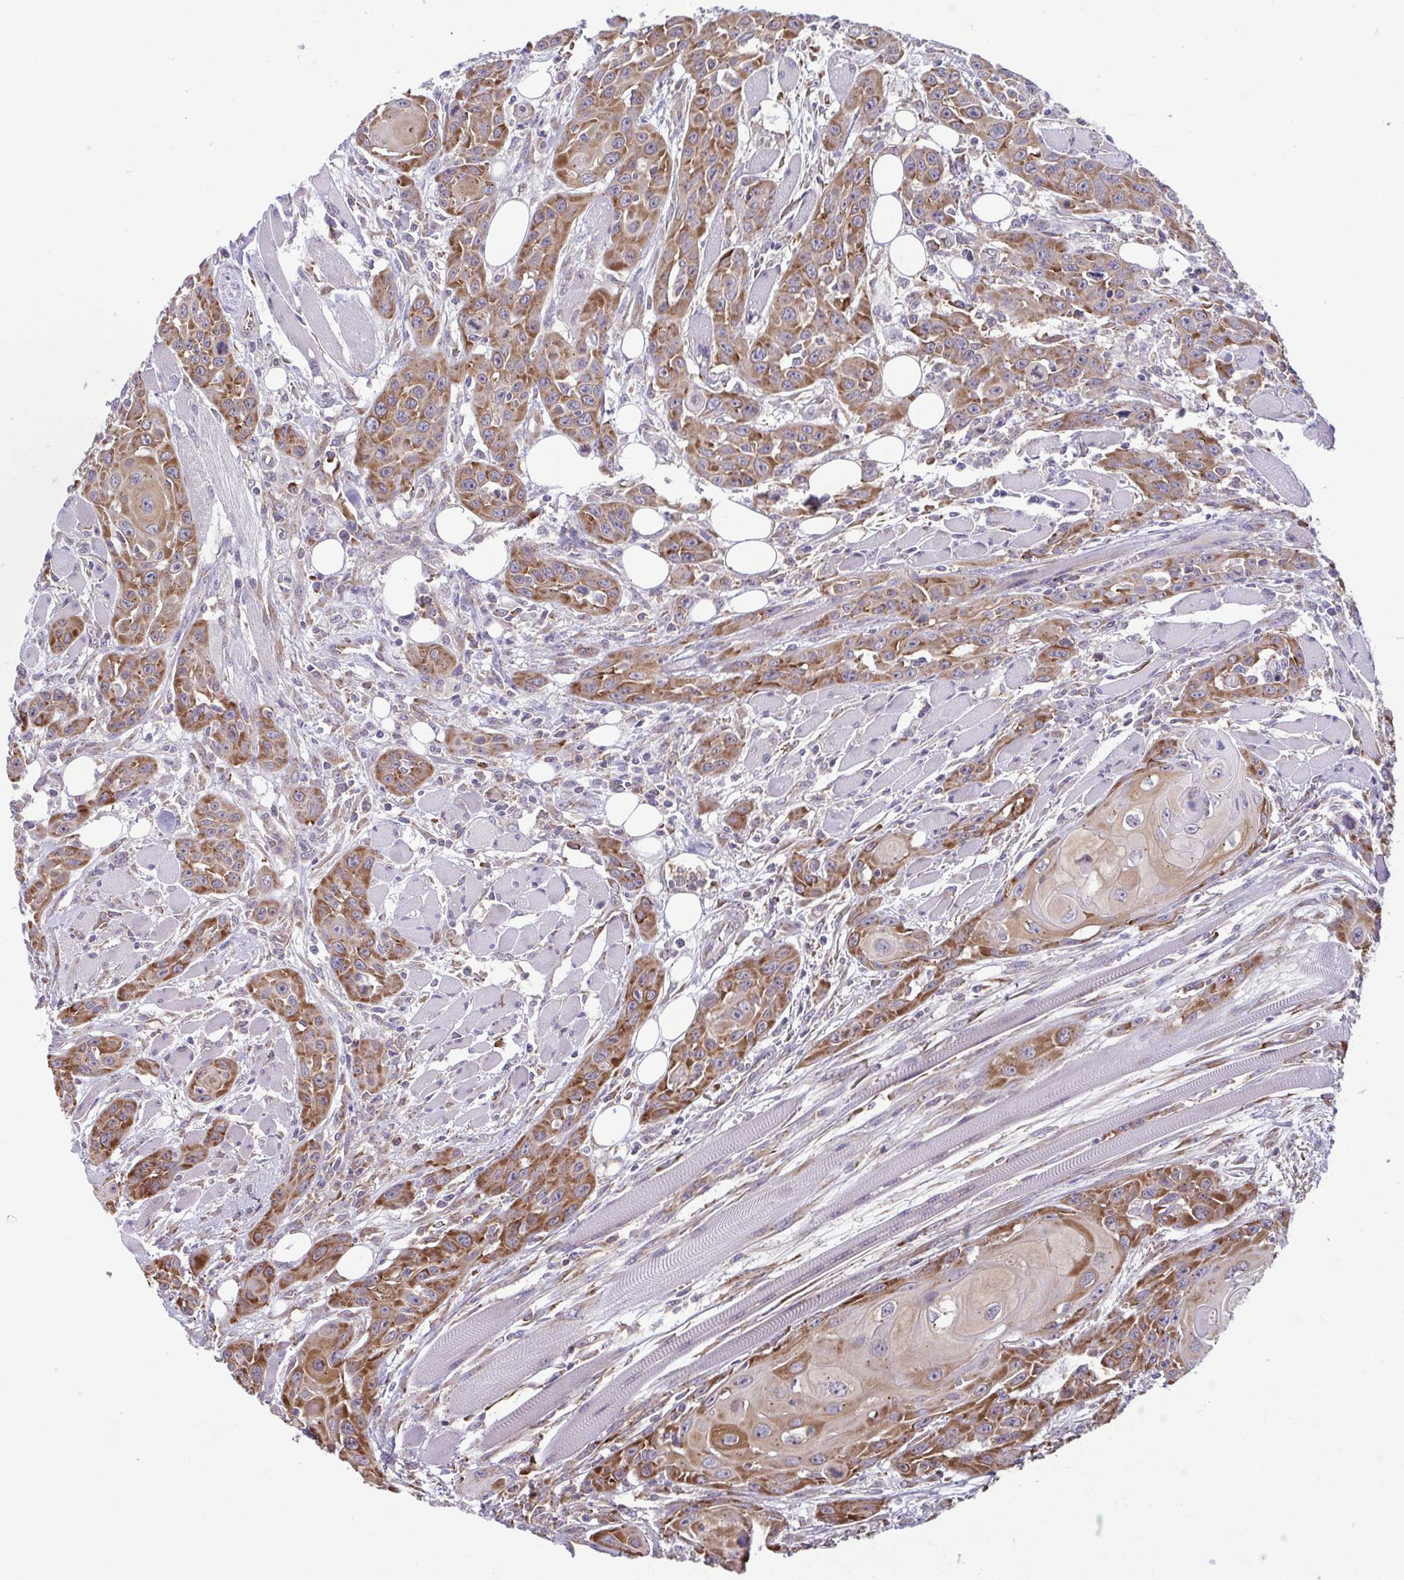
{"staining": {"intensity": "moderate", "quantity": ">75%", "location": "cytoplasmic/membranous"}, "tissue": "head and neck cancer", "cell_type": "Tumor cells", "image_type": "cancer", "snomed": [{"axis": "morphology", "description": "Squamous cell carcinoma, NOS"}, {"axis": "topography", "description": "Head-Neck"}], "caption": "The image shows immunohistochemical staining of head and neck squamous cell carcinoma. There is moderate cytoplasmic/membranous positivity is seen in about >75% of tumor cells. (IHC, brightfield microscopy, high magnification).", "gene": "TMEM108", "patient": {"sex": "female", "age": 80}}